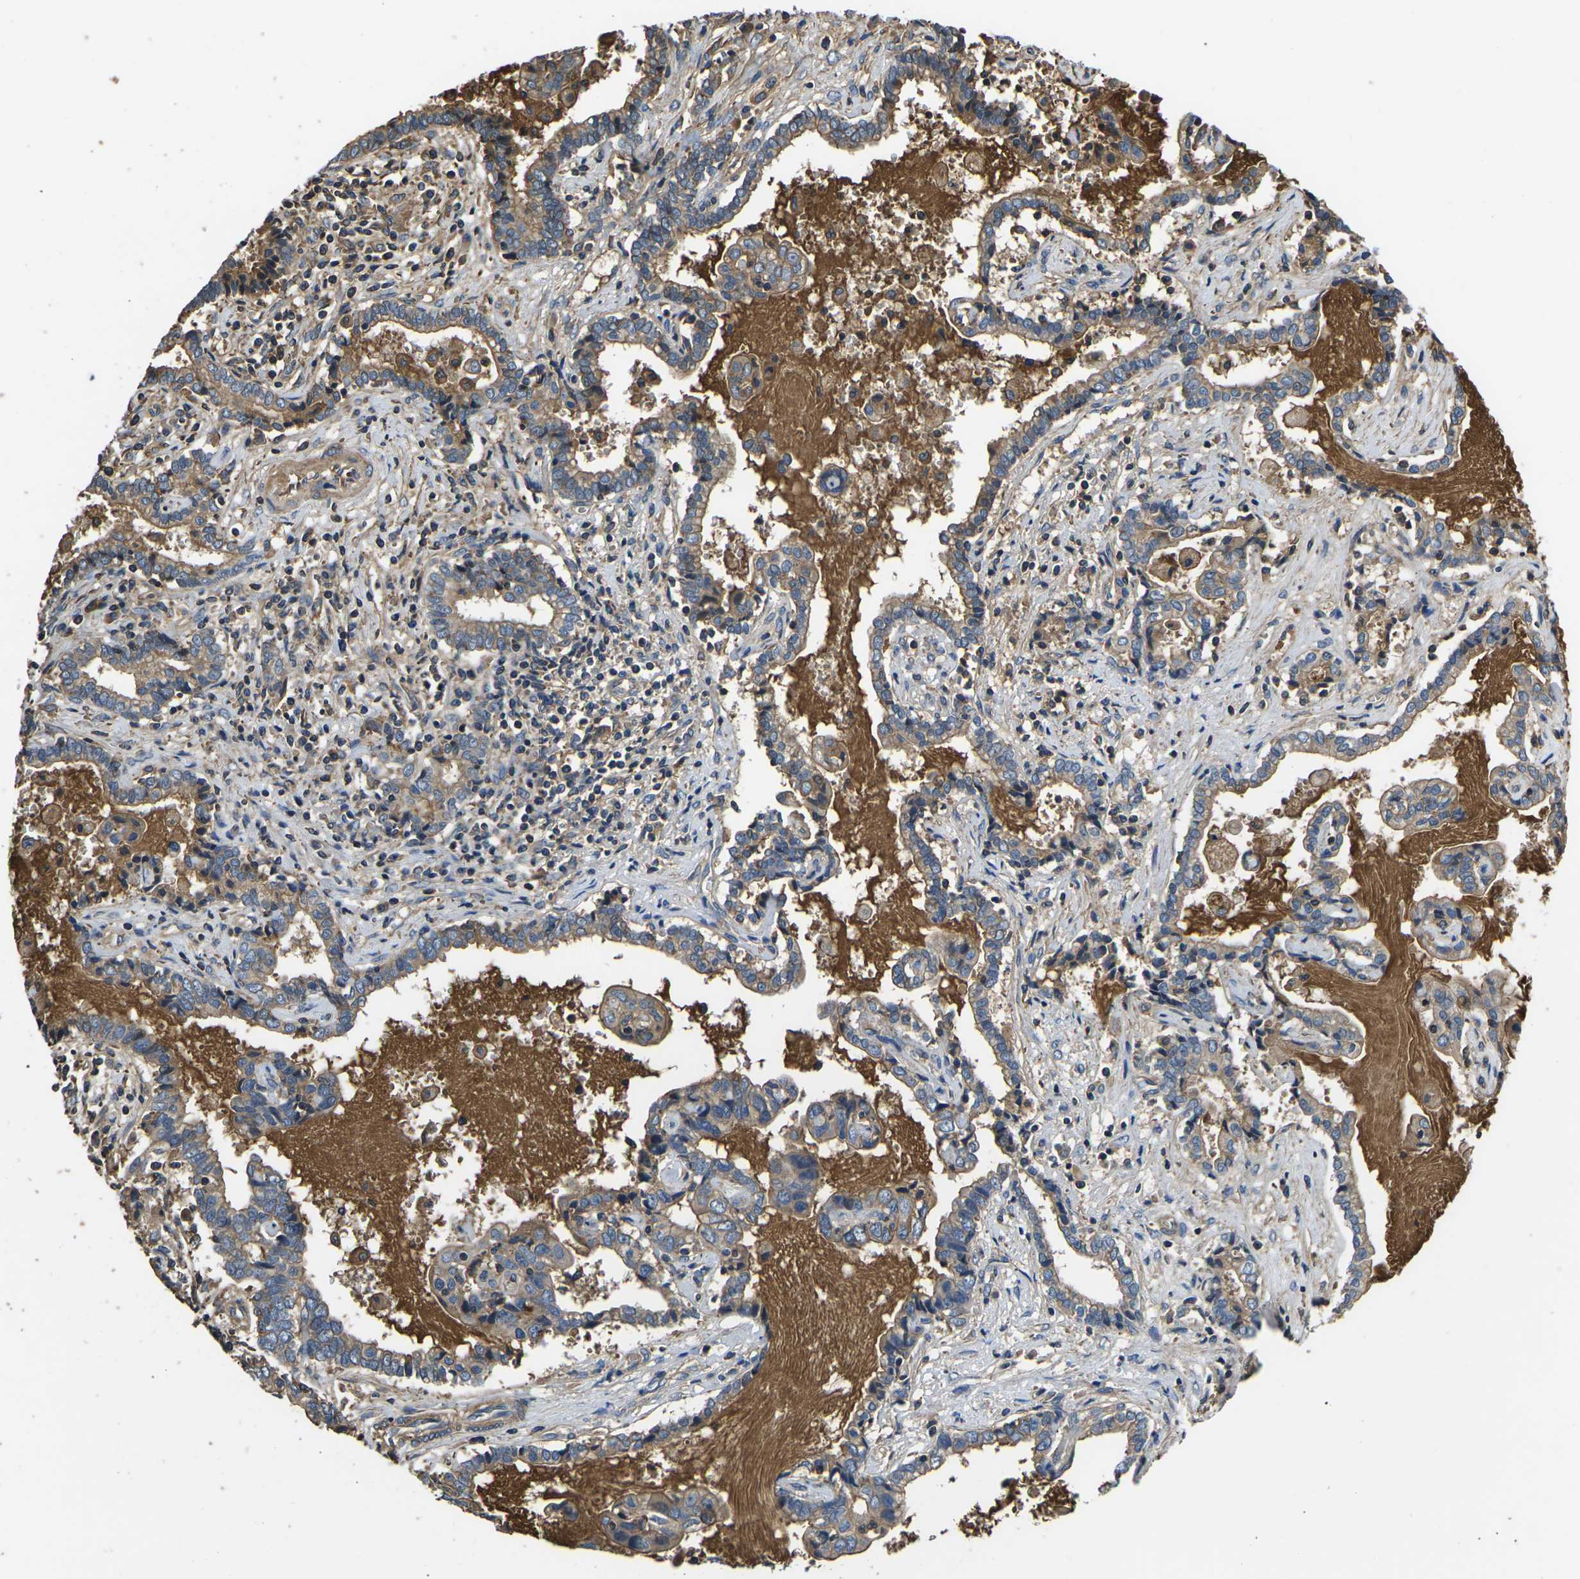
{"staining": {"intensity": "moderate", "quantity": ">75%", "location": "cytoplasmic/membranous"}, "tissue": "liver cancer", "cell_type": "Tumor cells", "image_type": "cancer", "snomed": [{"axis": "morphology", "description": "Cholangiocarcinoma"}, {"axis": "topography", "description": "Liver"}], "caption": "A brown stain shows moderate cytoplasmic/membranous staining of a protein in human liver cholangiocarcinoma tumor cells.", "gene": "HSPG2", "patient": {"sex": "male", "age": 57}}